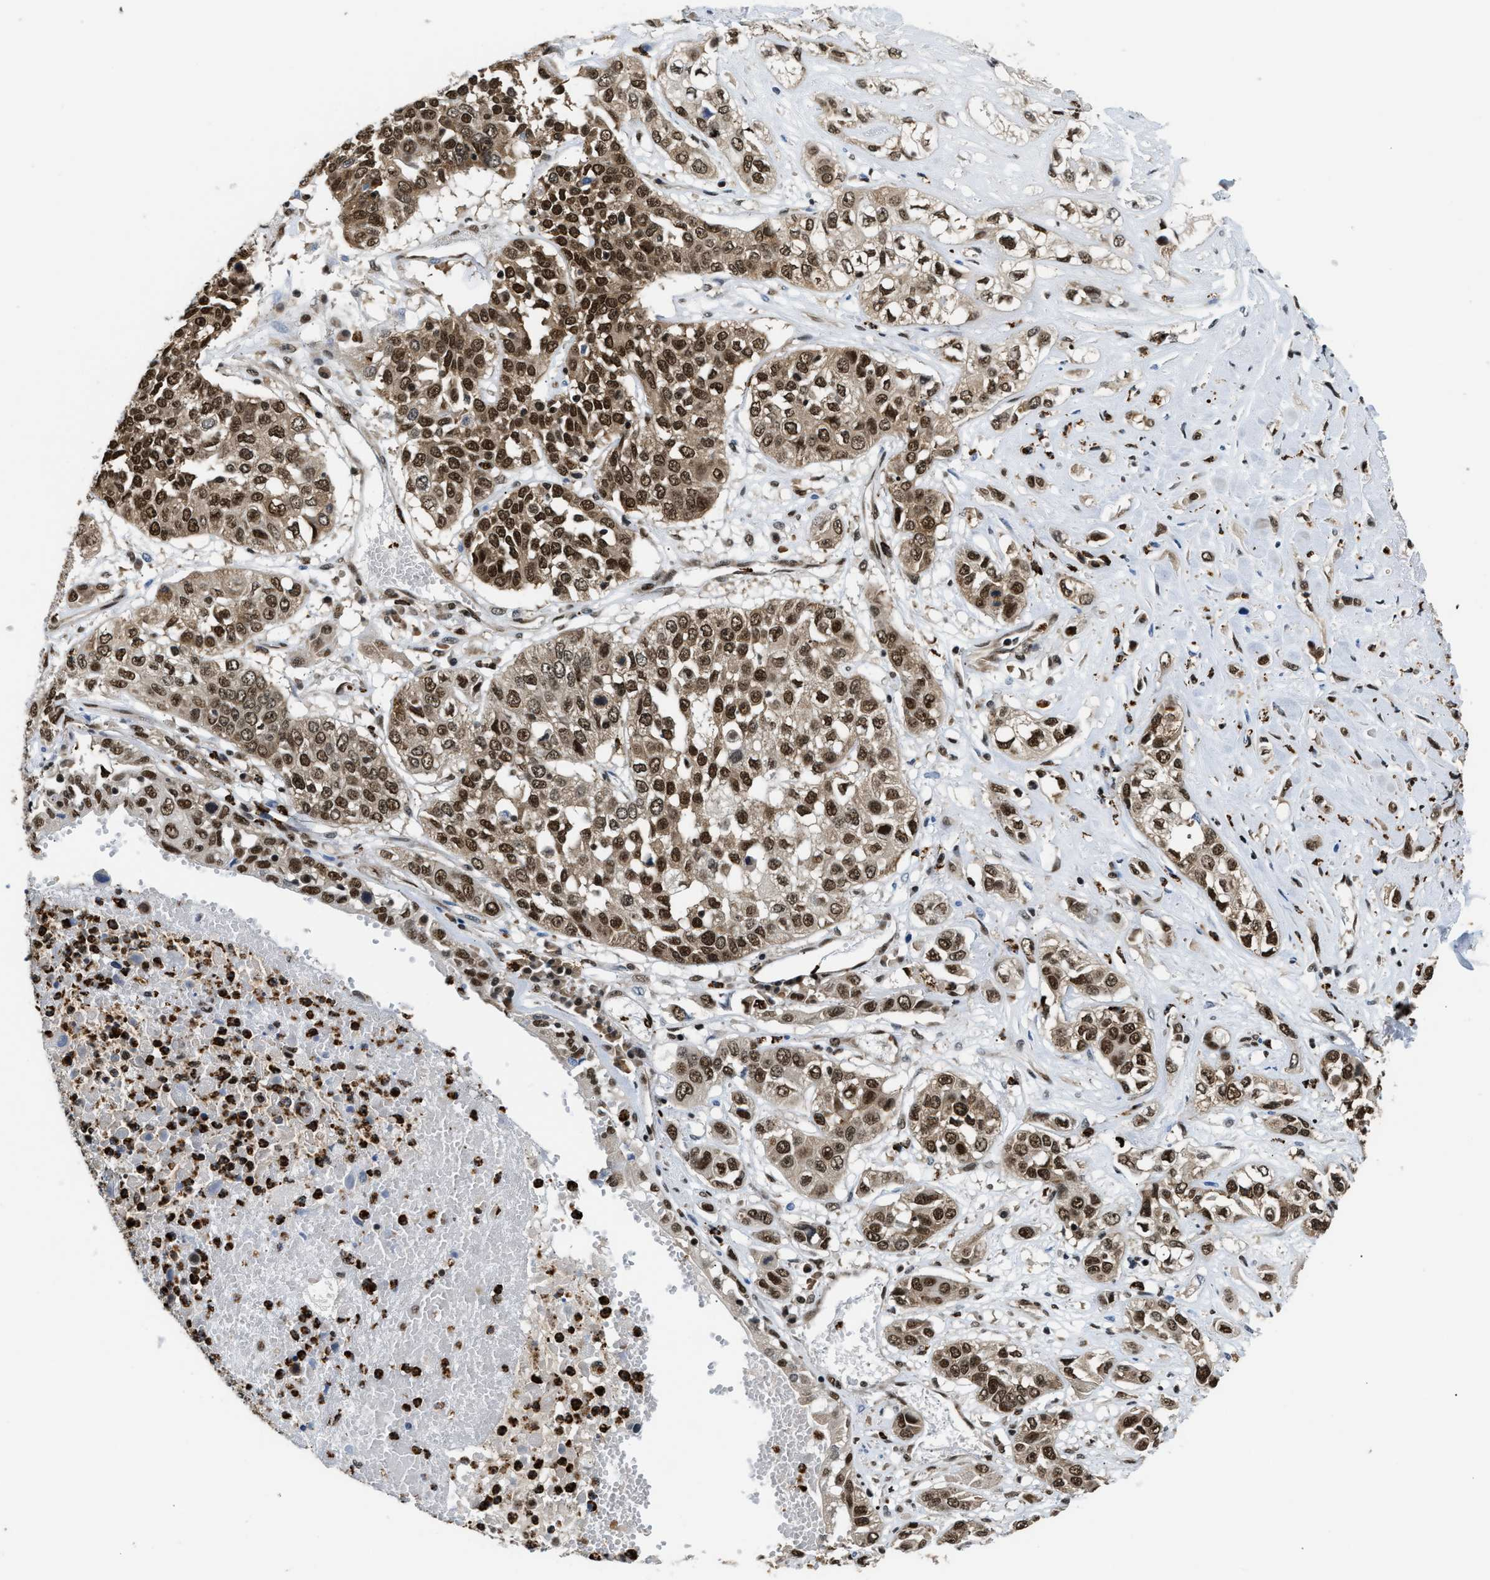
{"staining": {"intensity": "strong", "quantity": ">75%", "location": "cytoplasmic/membranous,nuclear"}, "tissue": "lung cancer", "cell_type": "Tumor cells", "image_type": "cancer", "snomed": [{"axis": "morphology", "description": "Squamous cell carcinoma, NOS"}, {"axis": "topography", "description": "Lung"}], "caption": "Lung cancer (squamous cell carcinoma) stained for a protein demonstrates strong cytoplasmic/membranous and nuclear positivity in tumor cells.", "gene": "CCNDBP1", "patient": {"sex": "male", "age": 71}}